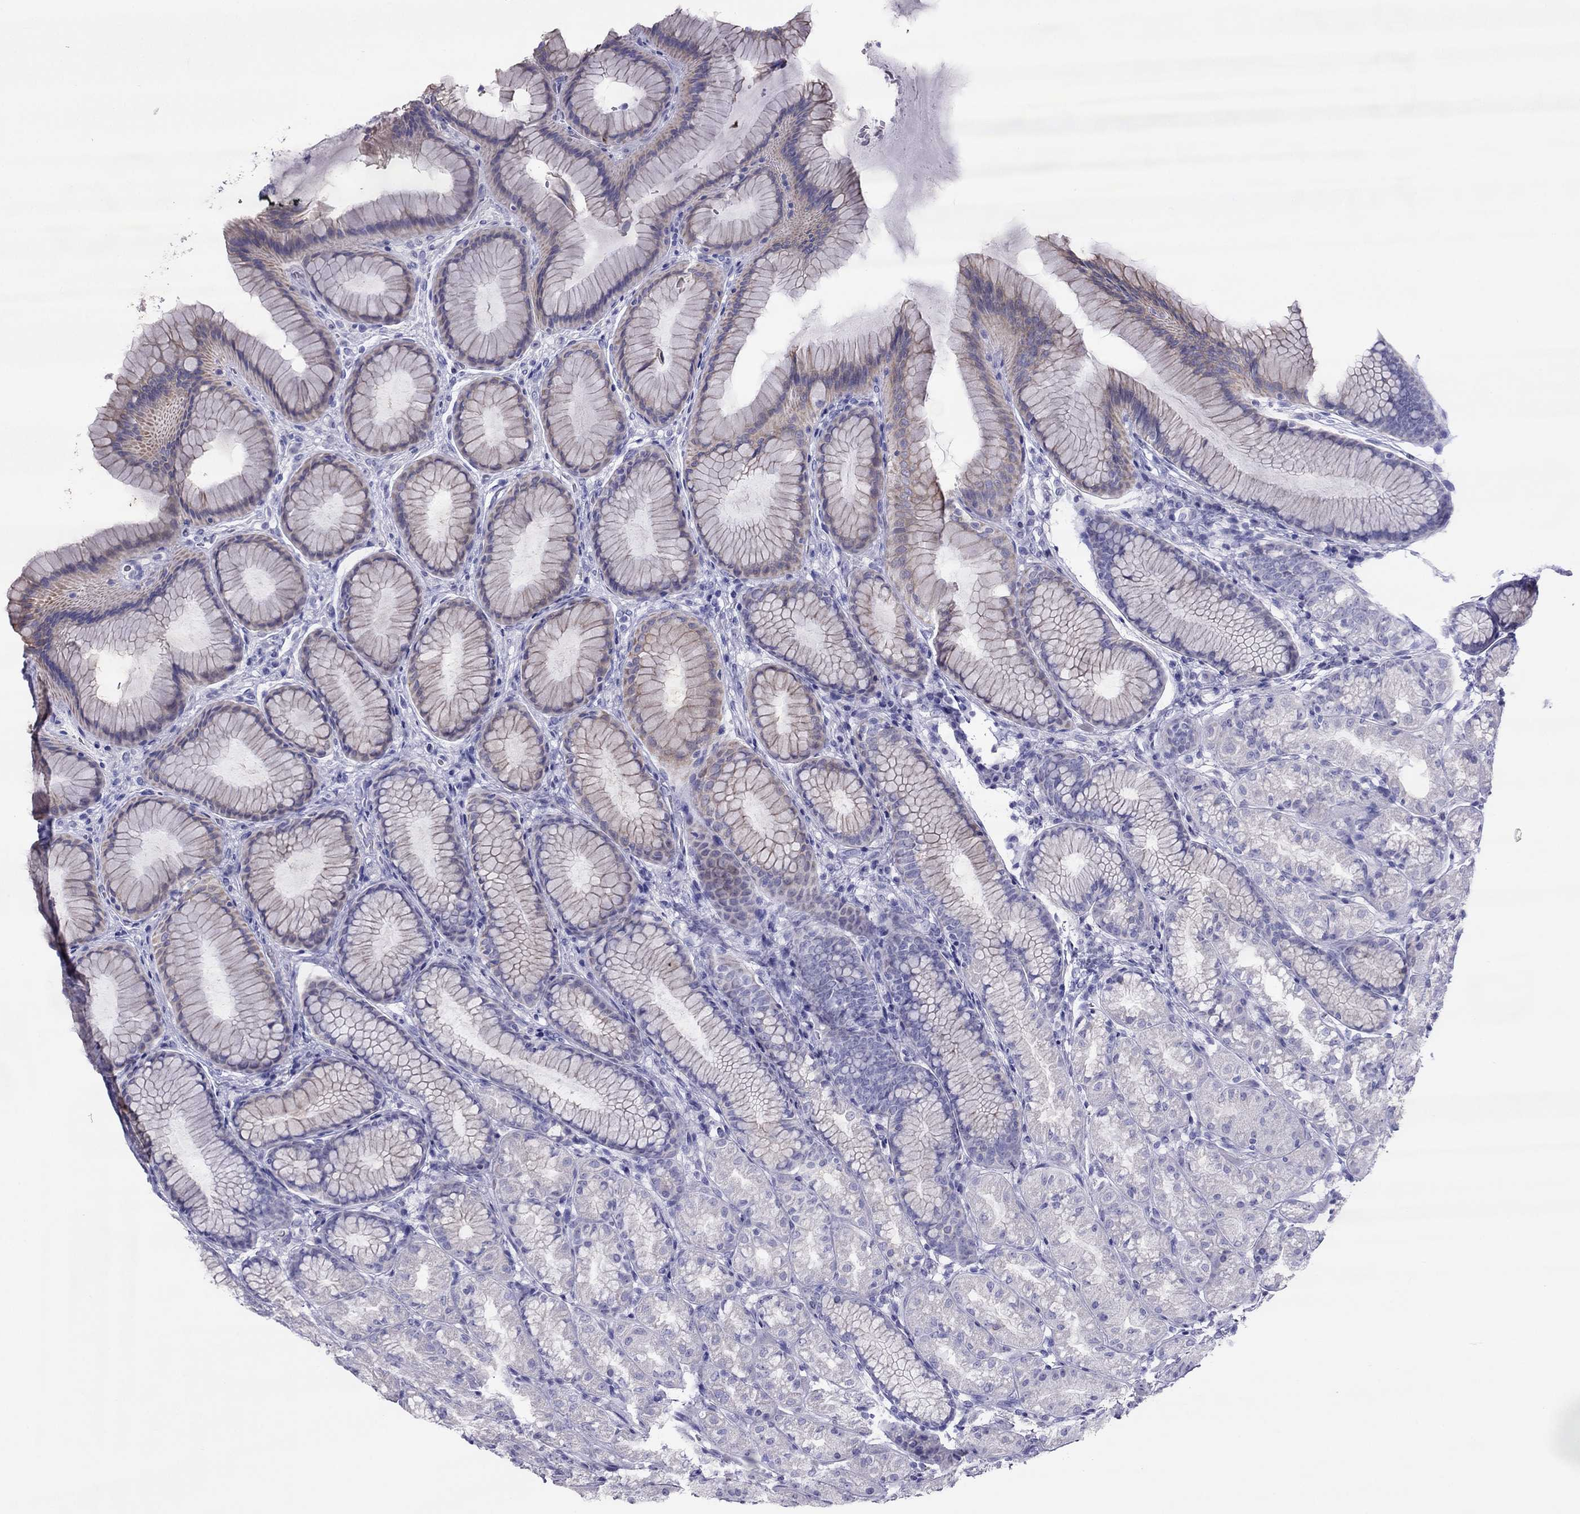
{"staining": {"intensity": "moderate", "quantity": "<25%", "location": "cytoplasmic/membranous"}, "tissue": "stomach", "cell_type": "Glandular cells", "image_type": "normal", "snomed": [{"axis": "morphology", "description": "Normal tissue, NOS"}, {"axis": "morphology", "description": "Adenocarcinoma, NOS"}, {"axis": "topography", "description": "Stomach"}], "caption": "Protein staining reveals moderate cytoplasmic/membranous positivity in about <25% of glandular cells in unremarkable stomach.", "gene": "MAEL", "patient": {"sex": "female", "age": 79}}